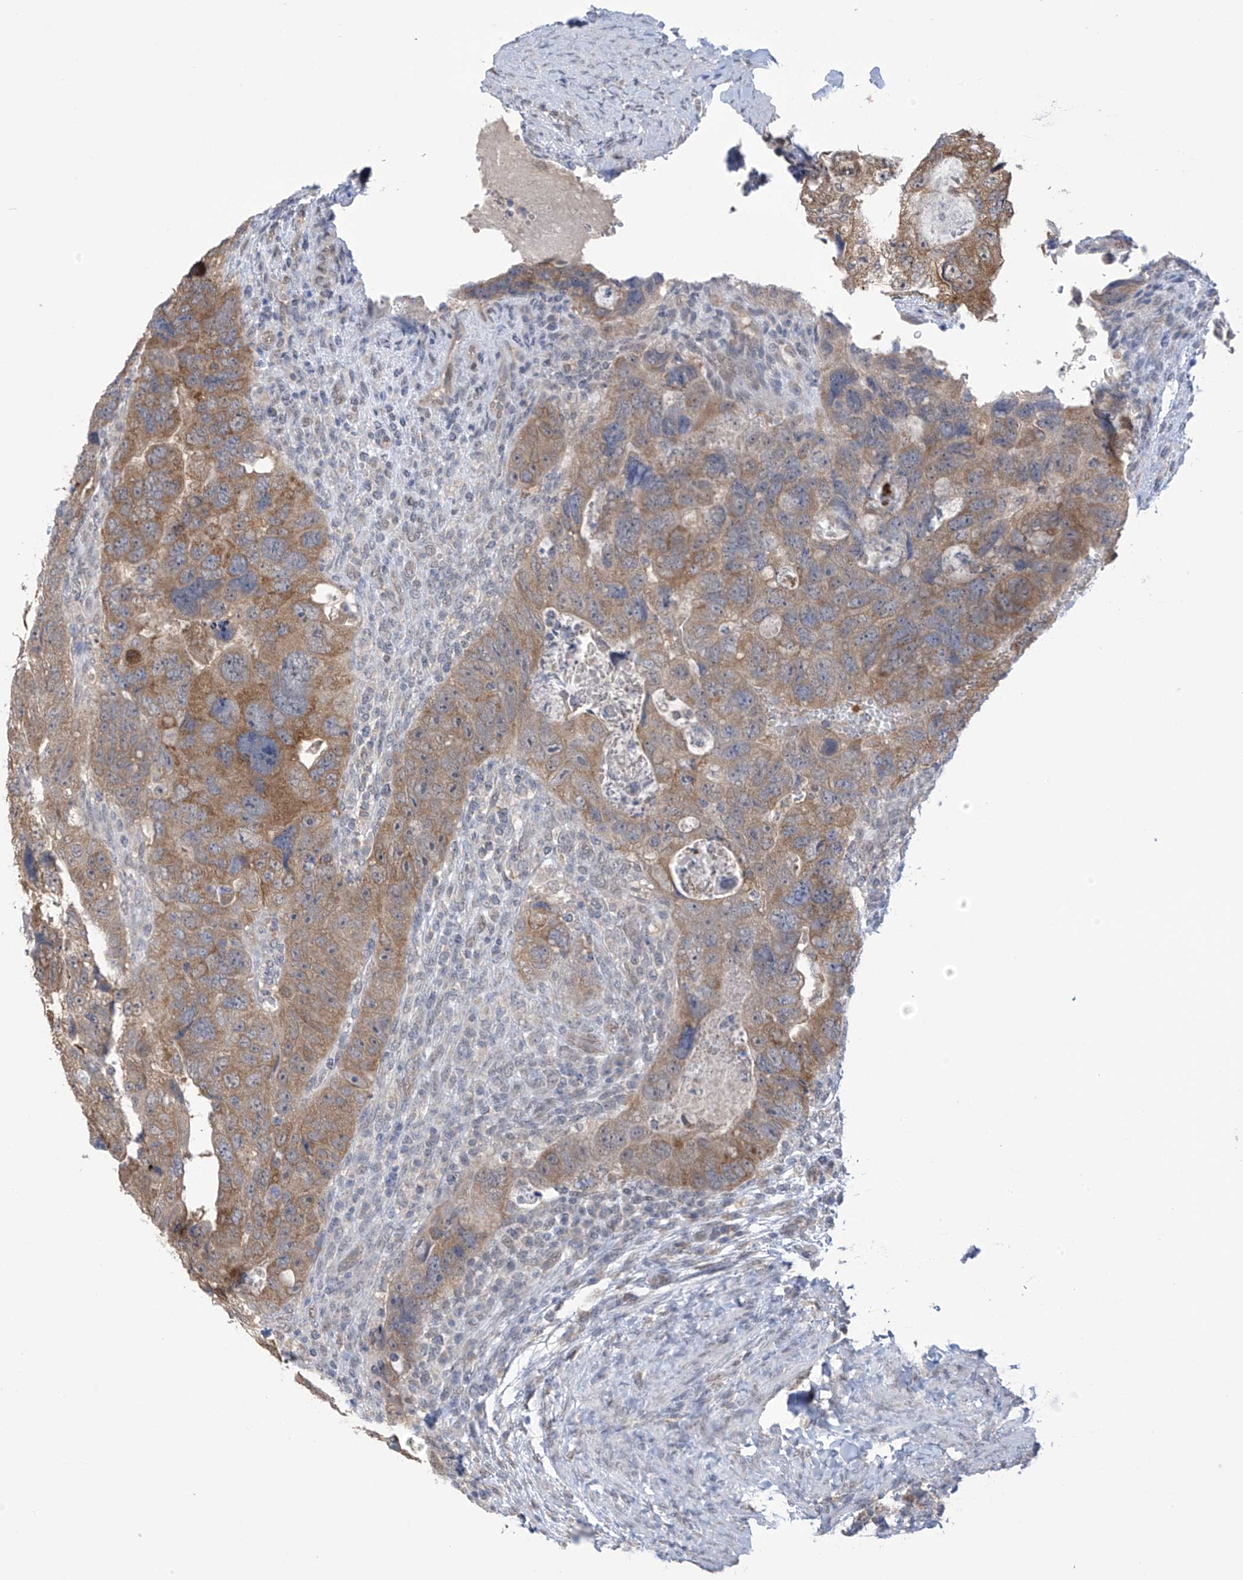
{"staining": {"intensity": "moderate", "quantity": ">75%", "location": "cytoplasmic/membranous"}, "tissue": "colorectal cancer", "cell_type": "Tumor cells", "image_type": "cancer", "snomed": [{"axis": "morphology", "description": "Adenocarcinoma, NOS"}, {"axis": "topography", "description": "Rectum"}], "caption": "Adenocarcinoma (colorectal) tissue reveals moderate cytoplasmic/membranous staining in approximately >75% of tumor cells Nuclei are stained in blue.", "gene": "KIAA1522", "patient": {"sex": "male", "age": 59}}